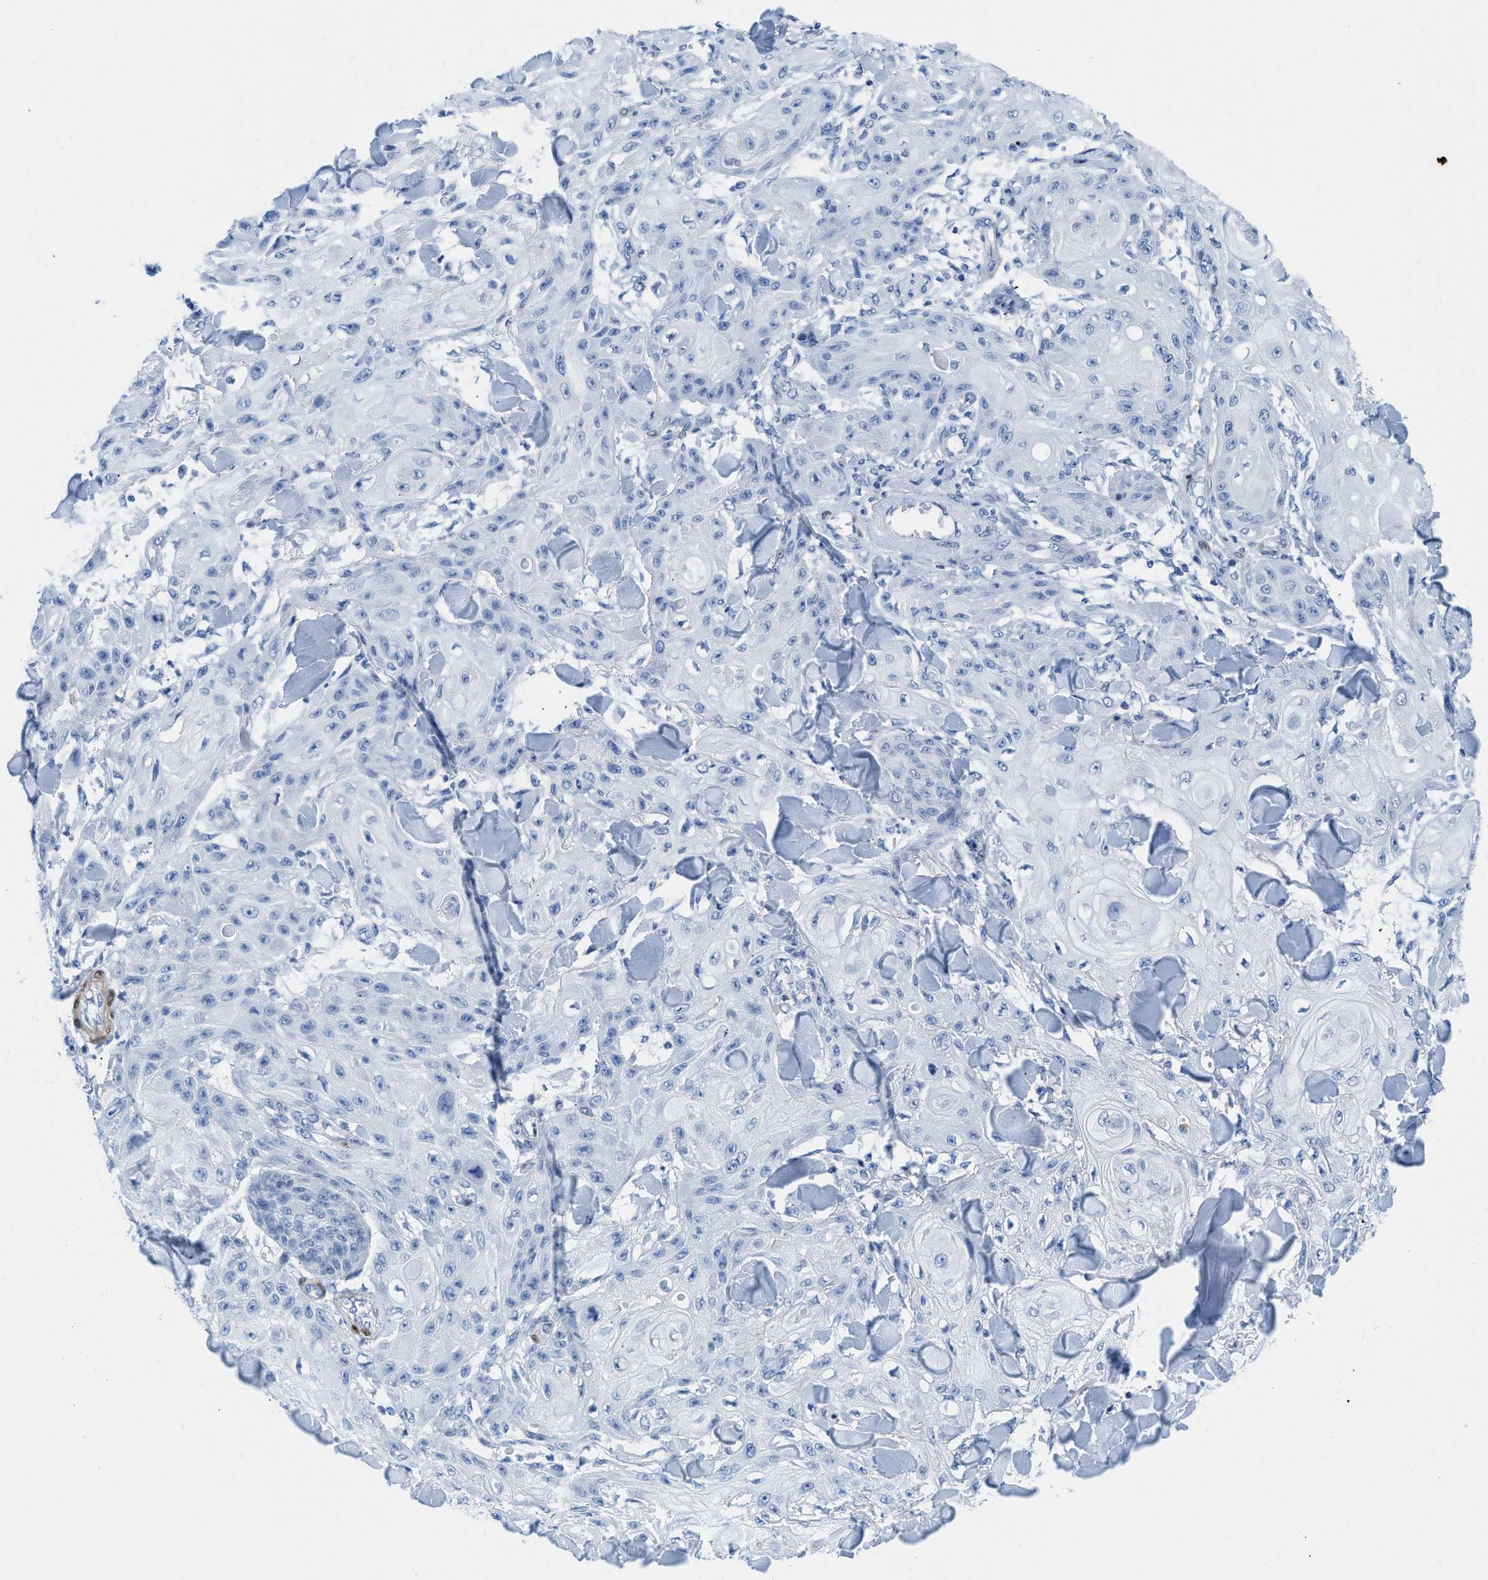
{"staining": {"intensity": "negative", "quantity": "none", "location": "none"}, "tissue": "skin cancer", "cell_type": "Tumor cells", "image_type": "cancer", "snomed": [{"axis": "morphology", "description": "Squamous cell carcinoma, NOS"}, {"axis": "topography", "description": "Skin"}], "caption": "Protein analysis of skin cancer (squamous cell carcinoma) exhibits no significant expression in tumor cells.", "gene": "NKAIN3", "patient": {"sex": "male", "age": 74}}